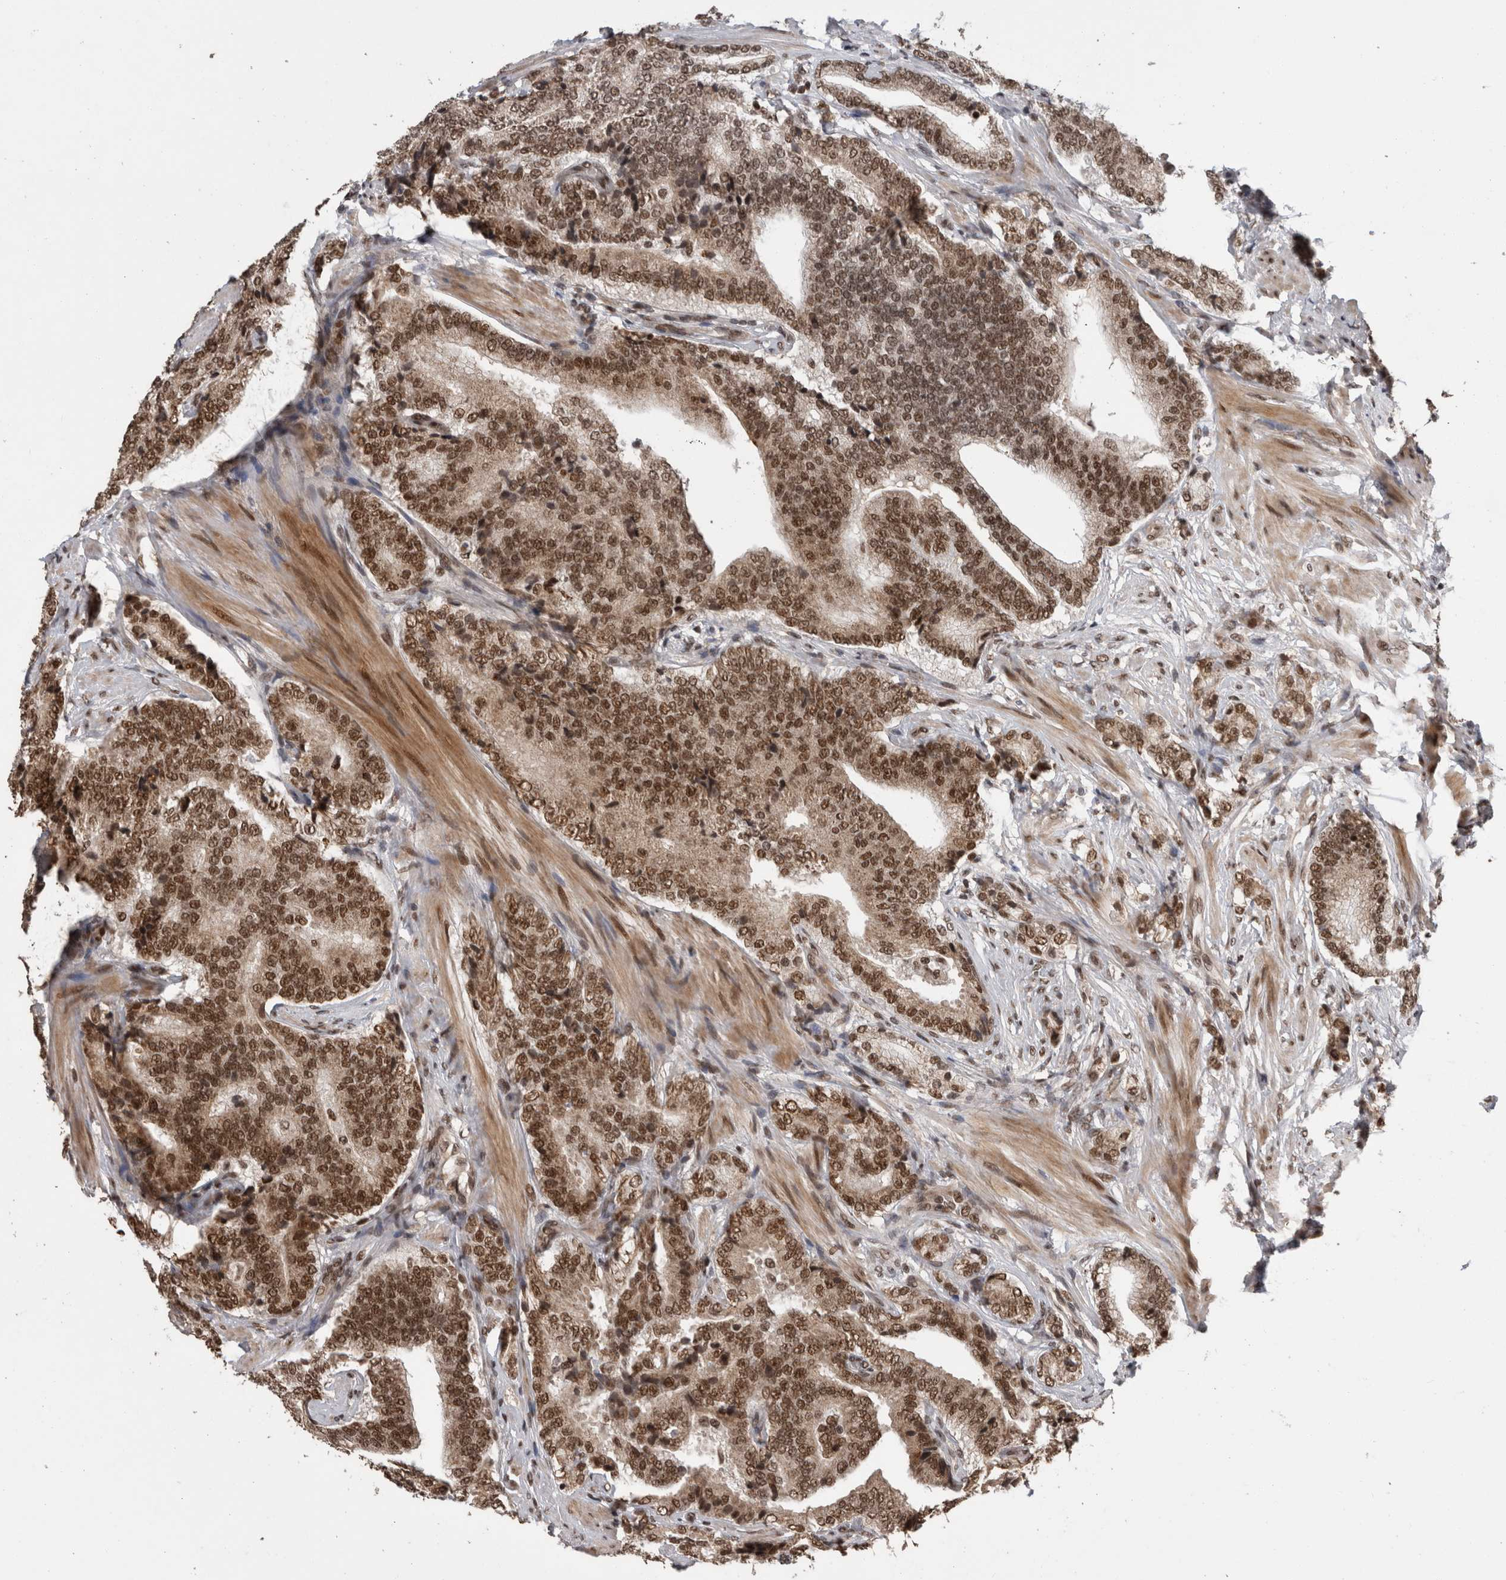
{"staining": {"intensity": "moderate", "quantity": ">75%", "location": "cytoplasmic/membranous,nuclear"}, "tissue": "prostate cancer", "cell_type": "Tumor cells", "image_type": "cancer", "snomed": [{"axis": "morphology", "description": "Adenocarcinoma, High grade"}, {"axis": "topography", "description": "Prostate"}], "caption": "Protein staining of prostate adenocarcinoma (high-grade) tissue exhibits moderate cytoplasmic/membranous and nuclear staining in about >75% of tumor cells. The protein is stained brown, and the nuclei are stained in blue (DAB IHC with brightfield microscopy, high magnification).", "gene": "CPSF2", "patient": {"sex": "male", "age": 55}}